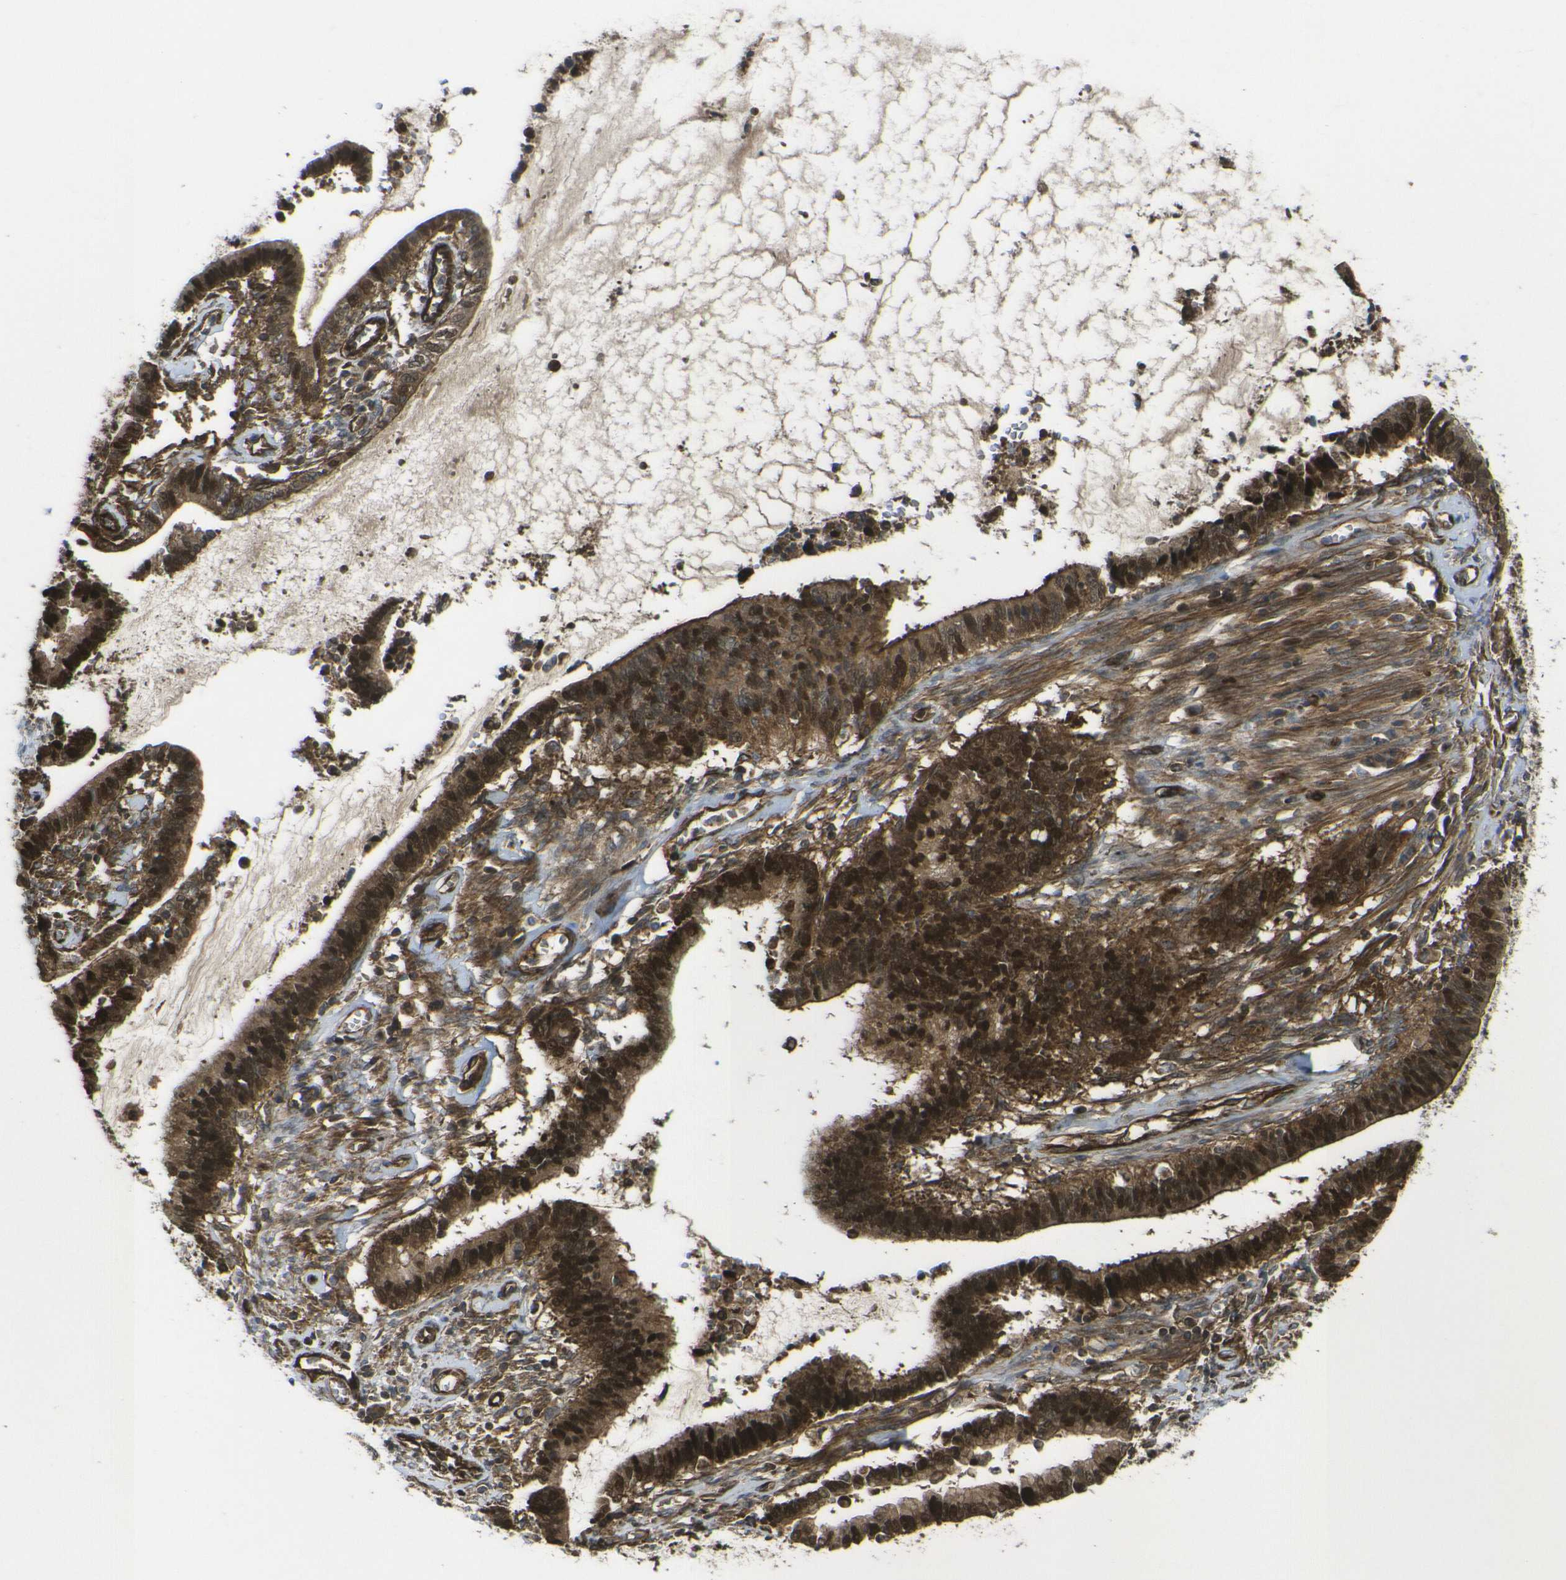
{"staining": {"intensity": "strong", "quantity": ">75%", "location": "cytoplasmic/membranous,nuclear"}, "tissue": "cervical cancer", "cell_type": "Tumor cells", "image_type": "cancer", "snomed": [{"axis": "morphology", "description": "Adenocarcinoma, NOS"}, {"axis": "topography", "description": "Cervix"}], "caption": "Immunohistochemical staining of human cervical cancer (adenocarcinoma) demonstrates high levels of strong cytoplasmic/membranous and nuclear positivity in about >75% of tumor cells. Nuclei are stained in blue.", "gene": "ECE1", "patient": {"sex": "female", "age": 44}}